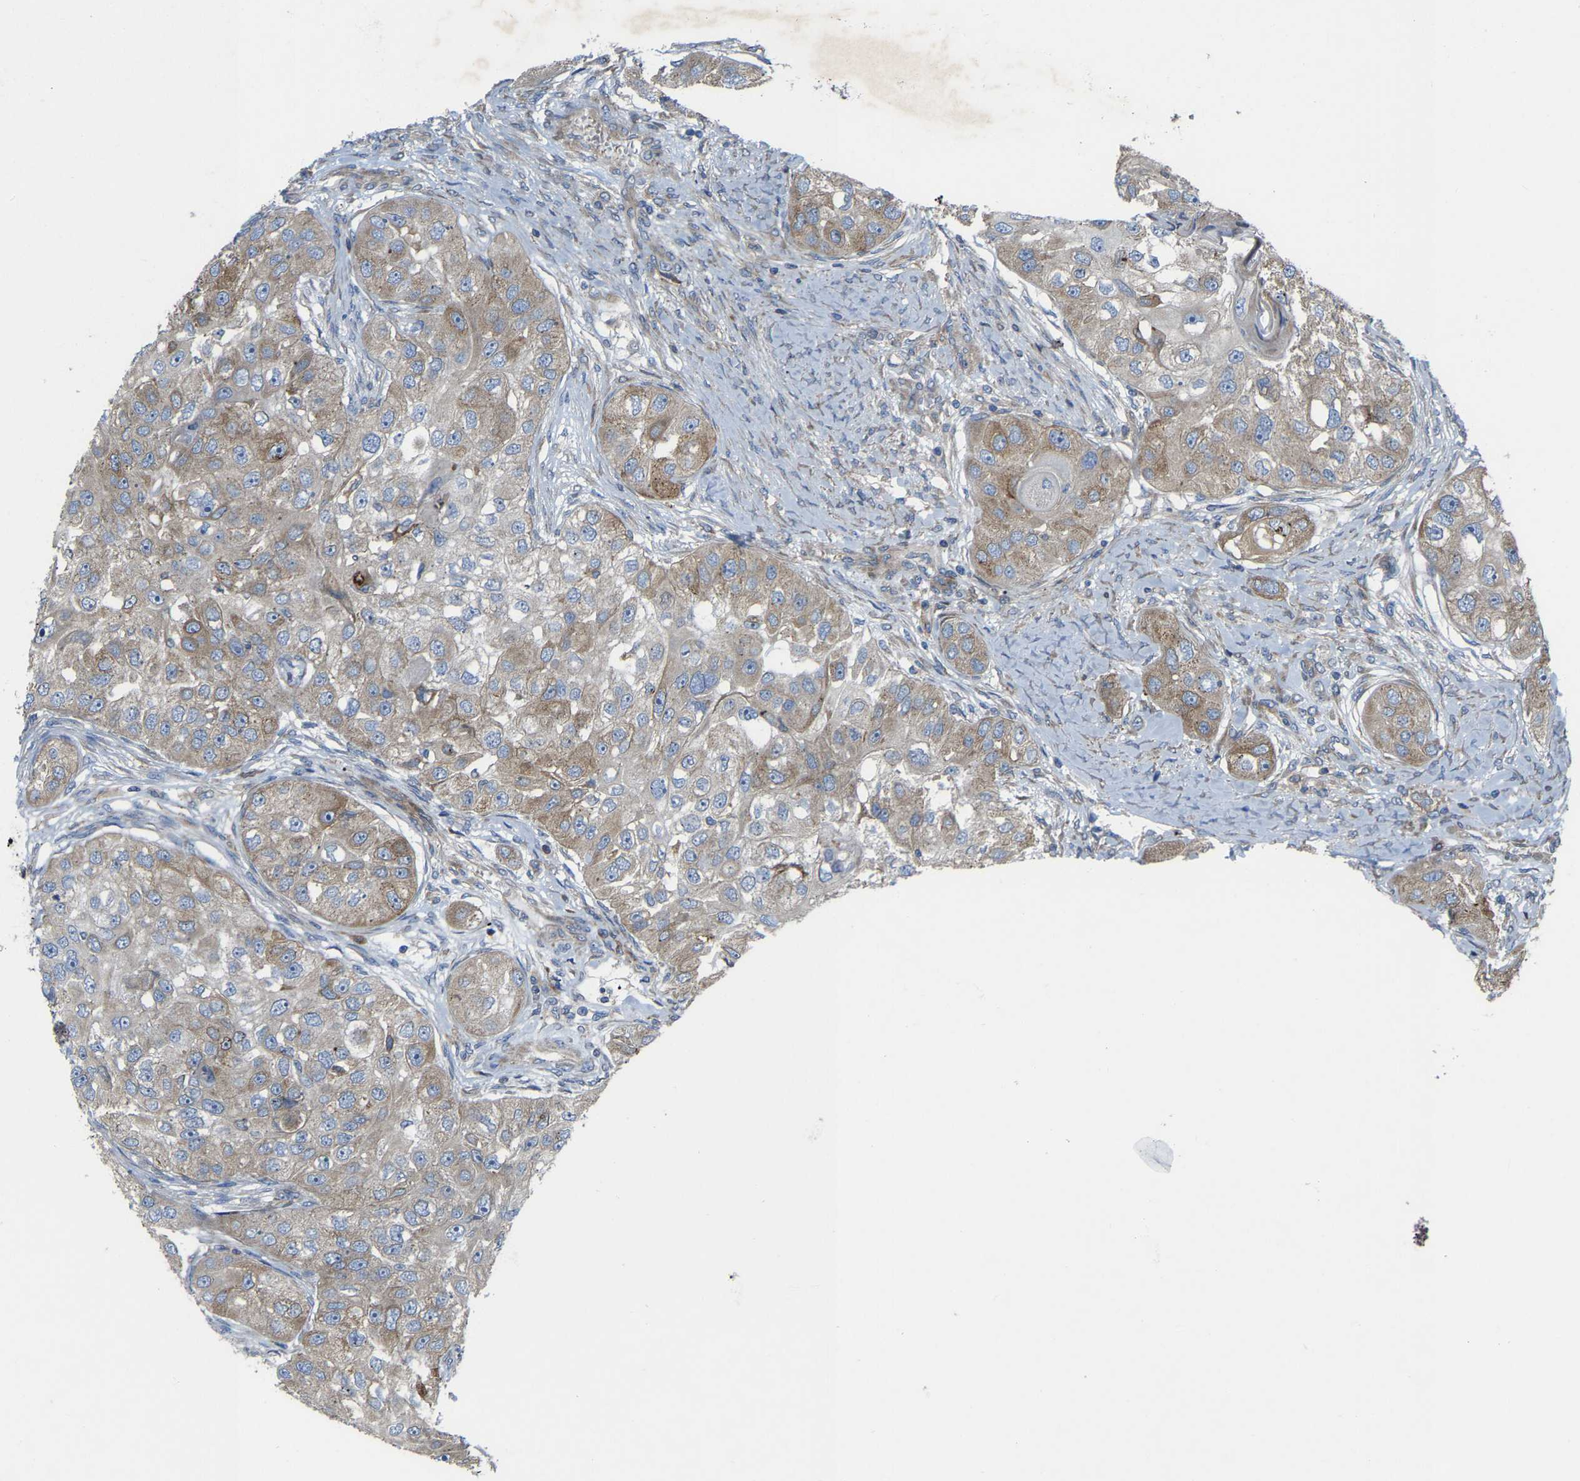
{"staining": {"intensity": "weak", "quantity": ">75%", "location": "cytoplasmic/membranous"}, "tissue": "head and neck cancer", "cell_type": "Tumor cells", "image_type": "cancer", "snomed": [{"axis": "morphology", "description": "Normal tissue, NOS"}, {"axis": "morphology", "description": "Squamous cell carcinoma, NOS"}, {"axis": "topography", "description": "Skeletal muscle"}, {"axis": "topography", "description": "Head-Neck"}], "caption": "Approximately >75% of tumor cells in human head and neck cancer (squamous cell carcinoma) display weak cytoplasmic/membranous protein expression as visualized by brown immunohistochemical staining.", "gene": "TOR1B", "patient": {"sex": "male", "age": 51}}